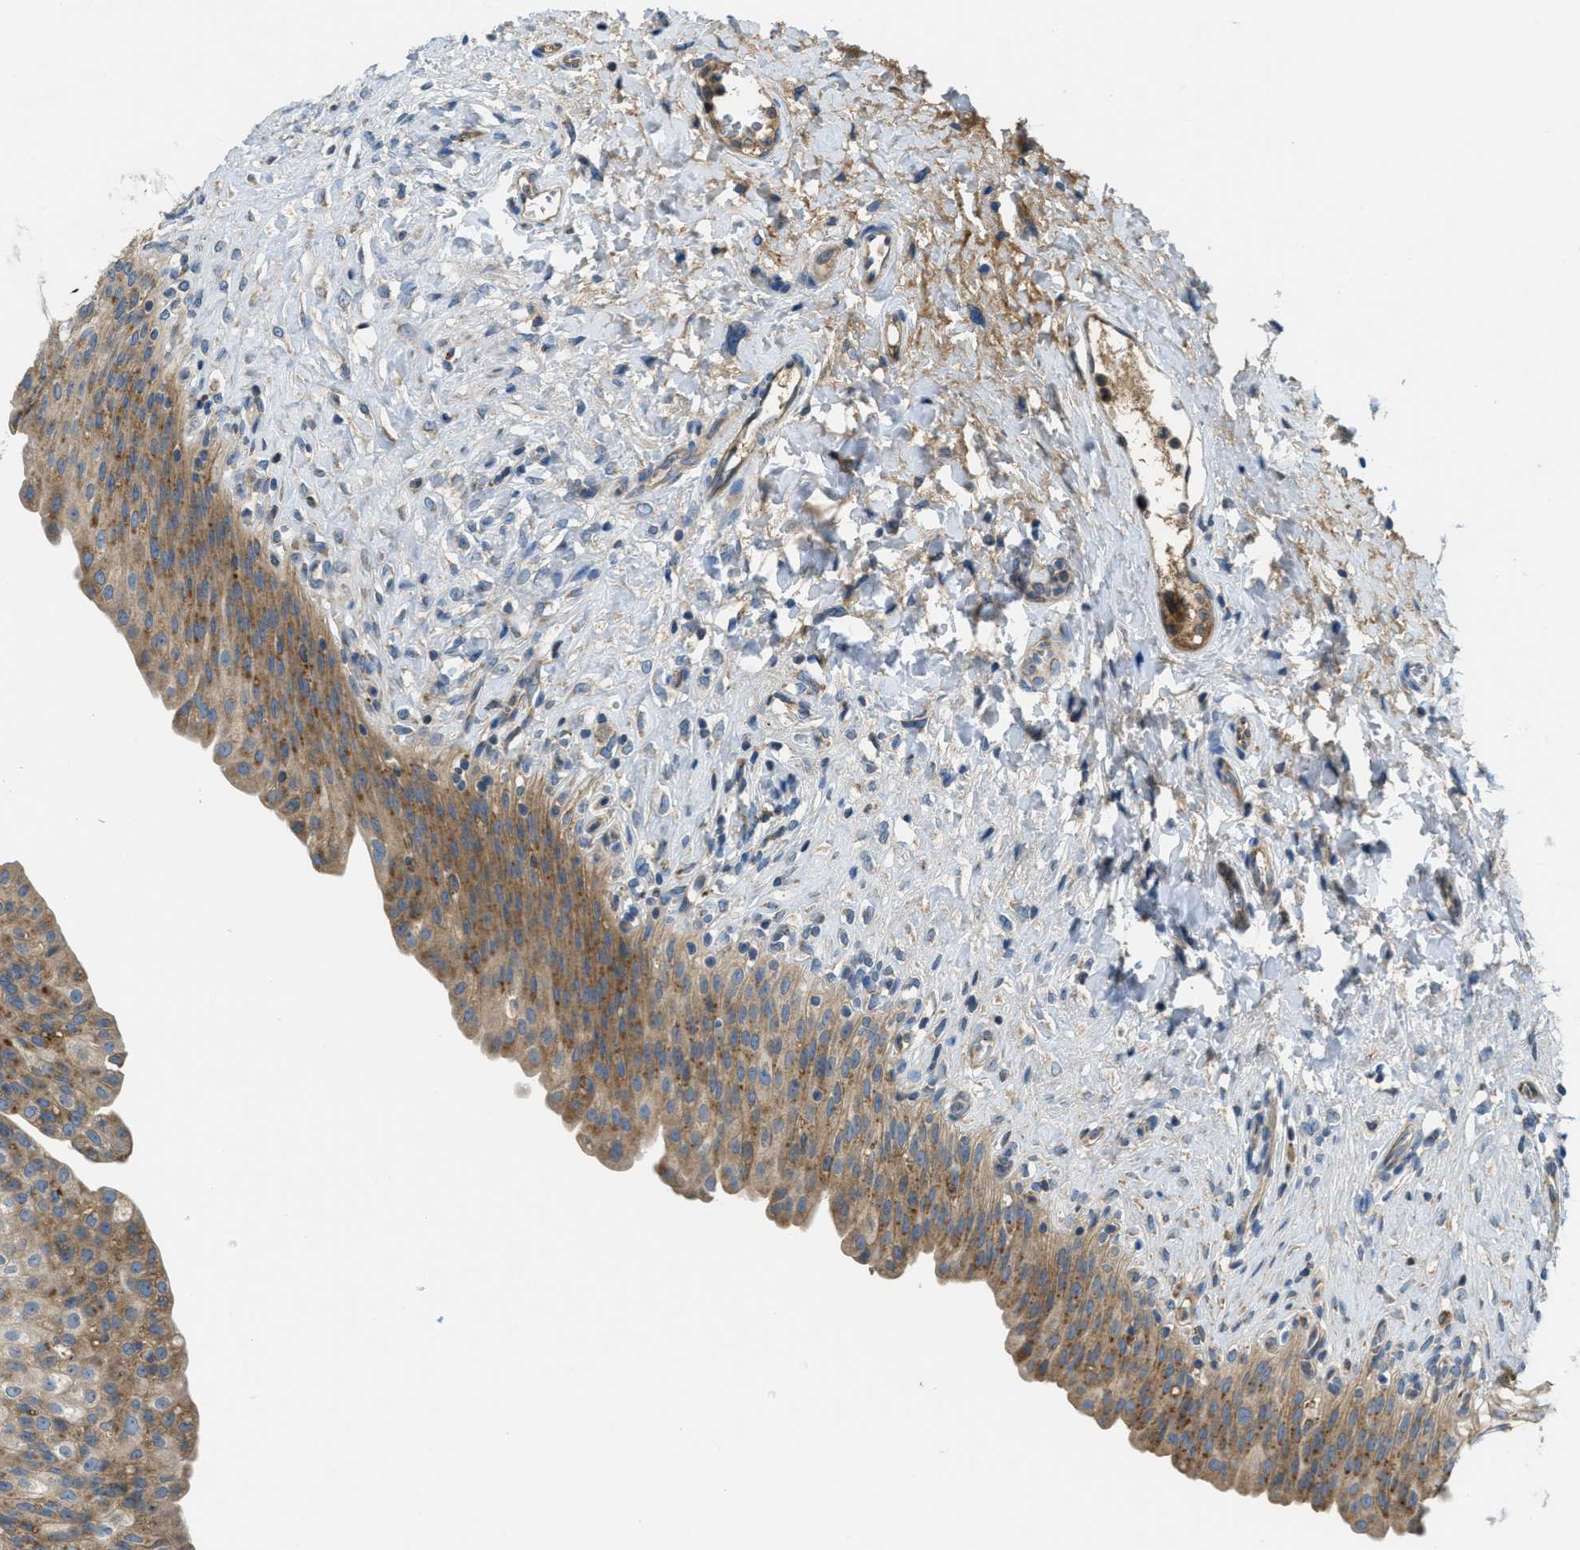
{"staining": {"intensity": "moderate", "quantity": "25%-75%", "location": "cytoplasmic/membranous"}, "tissue": "urinary bladder", "cell_type": "Urothelial cells", "image_type": "normal", "snomed": [{"axis": "morphology", "description": "Urothelial carcinoma, High grade"}, {"axis": "topography", "description": "Urinary bladder"}], "caption": "A brown stain highlights moderate cytoplasmic/membranous staining of a protein in urothelial cells of benign urinary bladder.", "gene": "SSR1", "patient": {"sex": "male", "age": 46}}